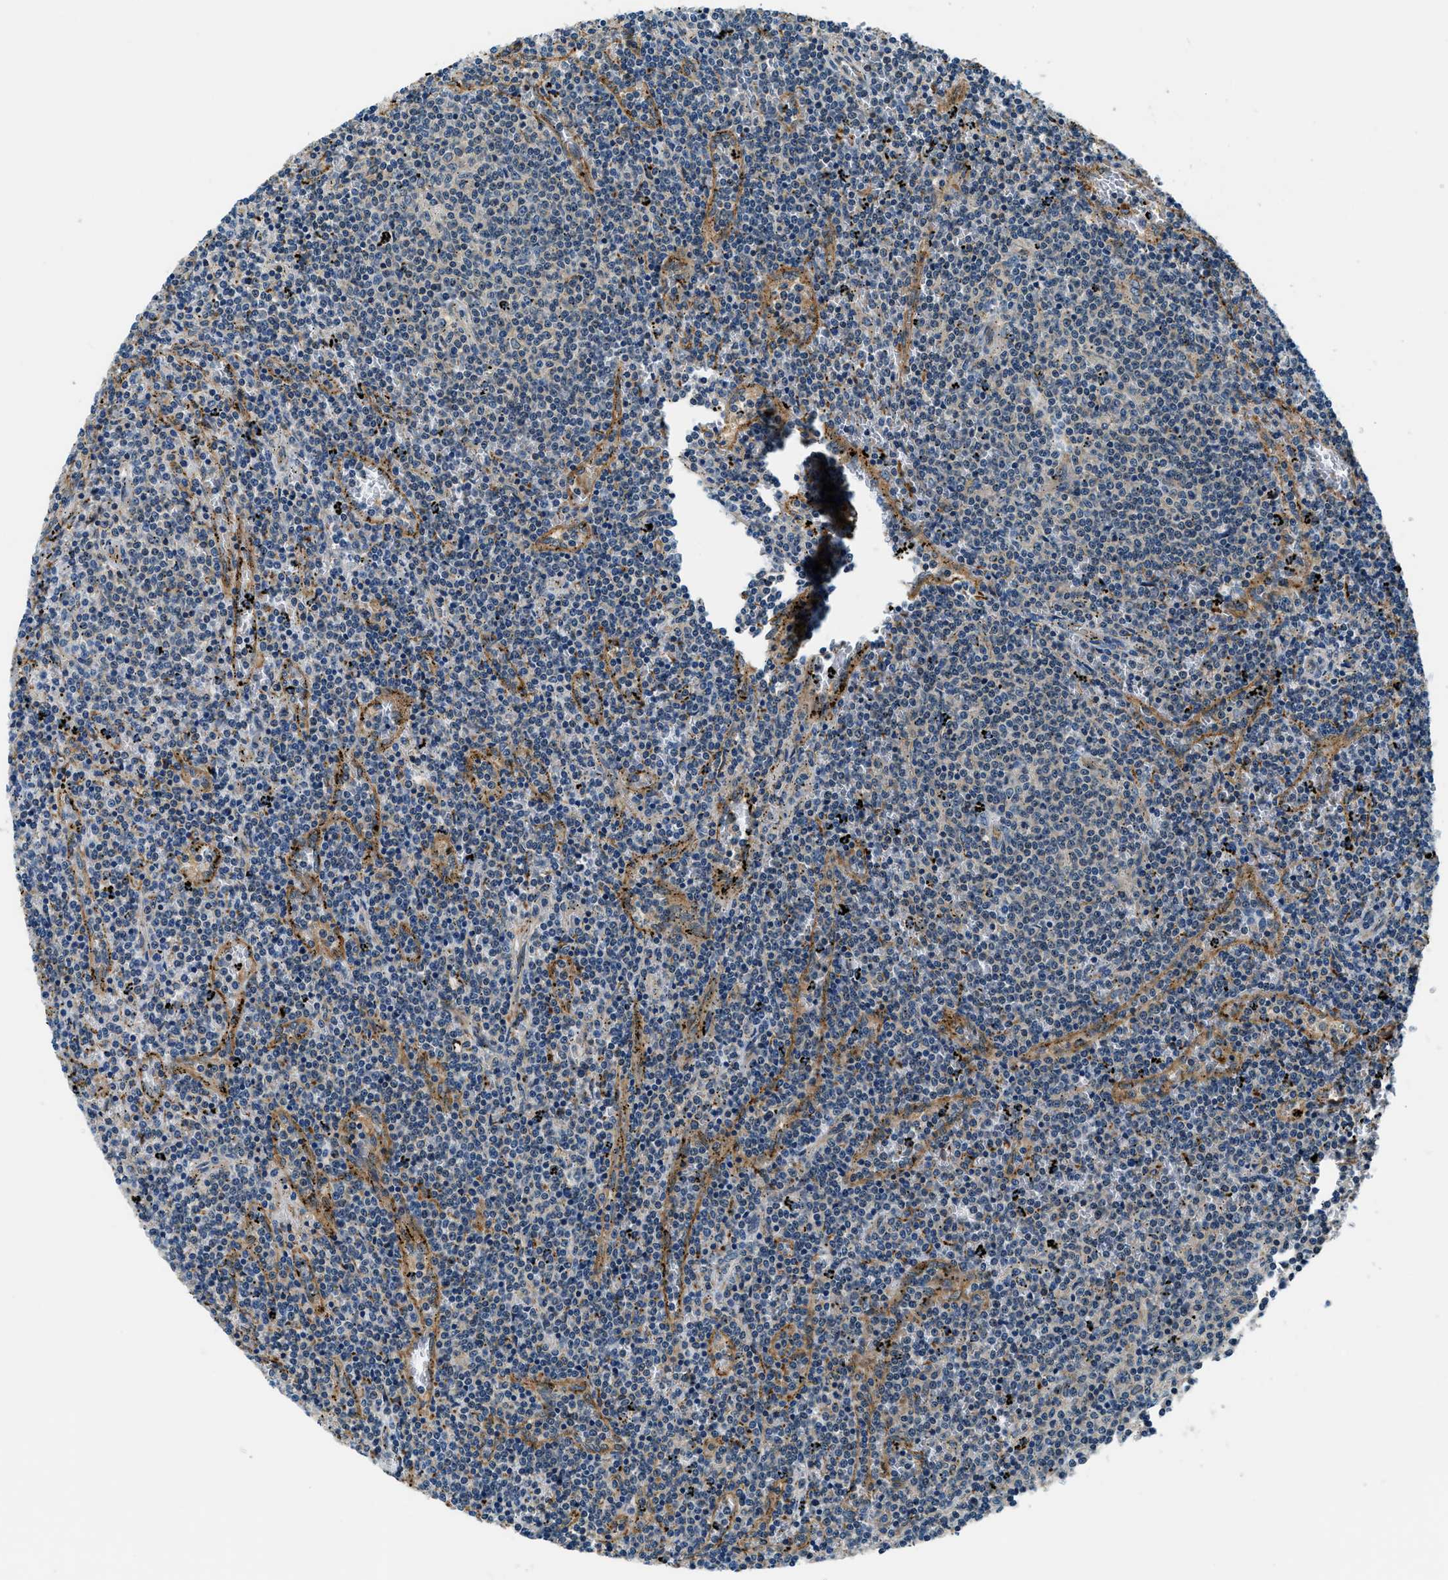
{"staining": {"intensity": "weak", "quantity": "<25%", "location": "cytoplasmic/membranous"}, "tissue": "lymphoma", "cell_type": "Tumor cells", "image_type": "cancer", "snomed": [{"axis": "morphology", "description": "Malignant lymphoma, non-Hodgkin's type, Low grade"}, {"axis": "topography", "description": "Spleen"}], "caption": "There is no significant expression in tumor cells of lymphoma. (DAB immunohistochemistry visualized using brightfield microscopy, high magnification).", "gene": "SLC19A2", "patient": {"sex": "female", "age": 50}}